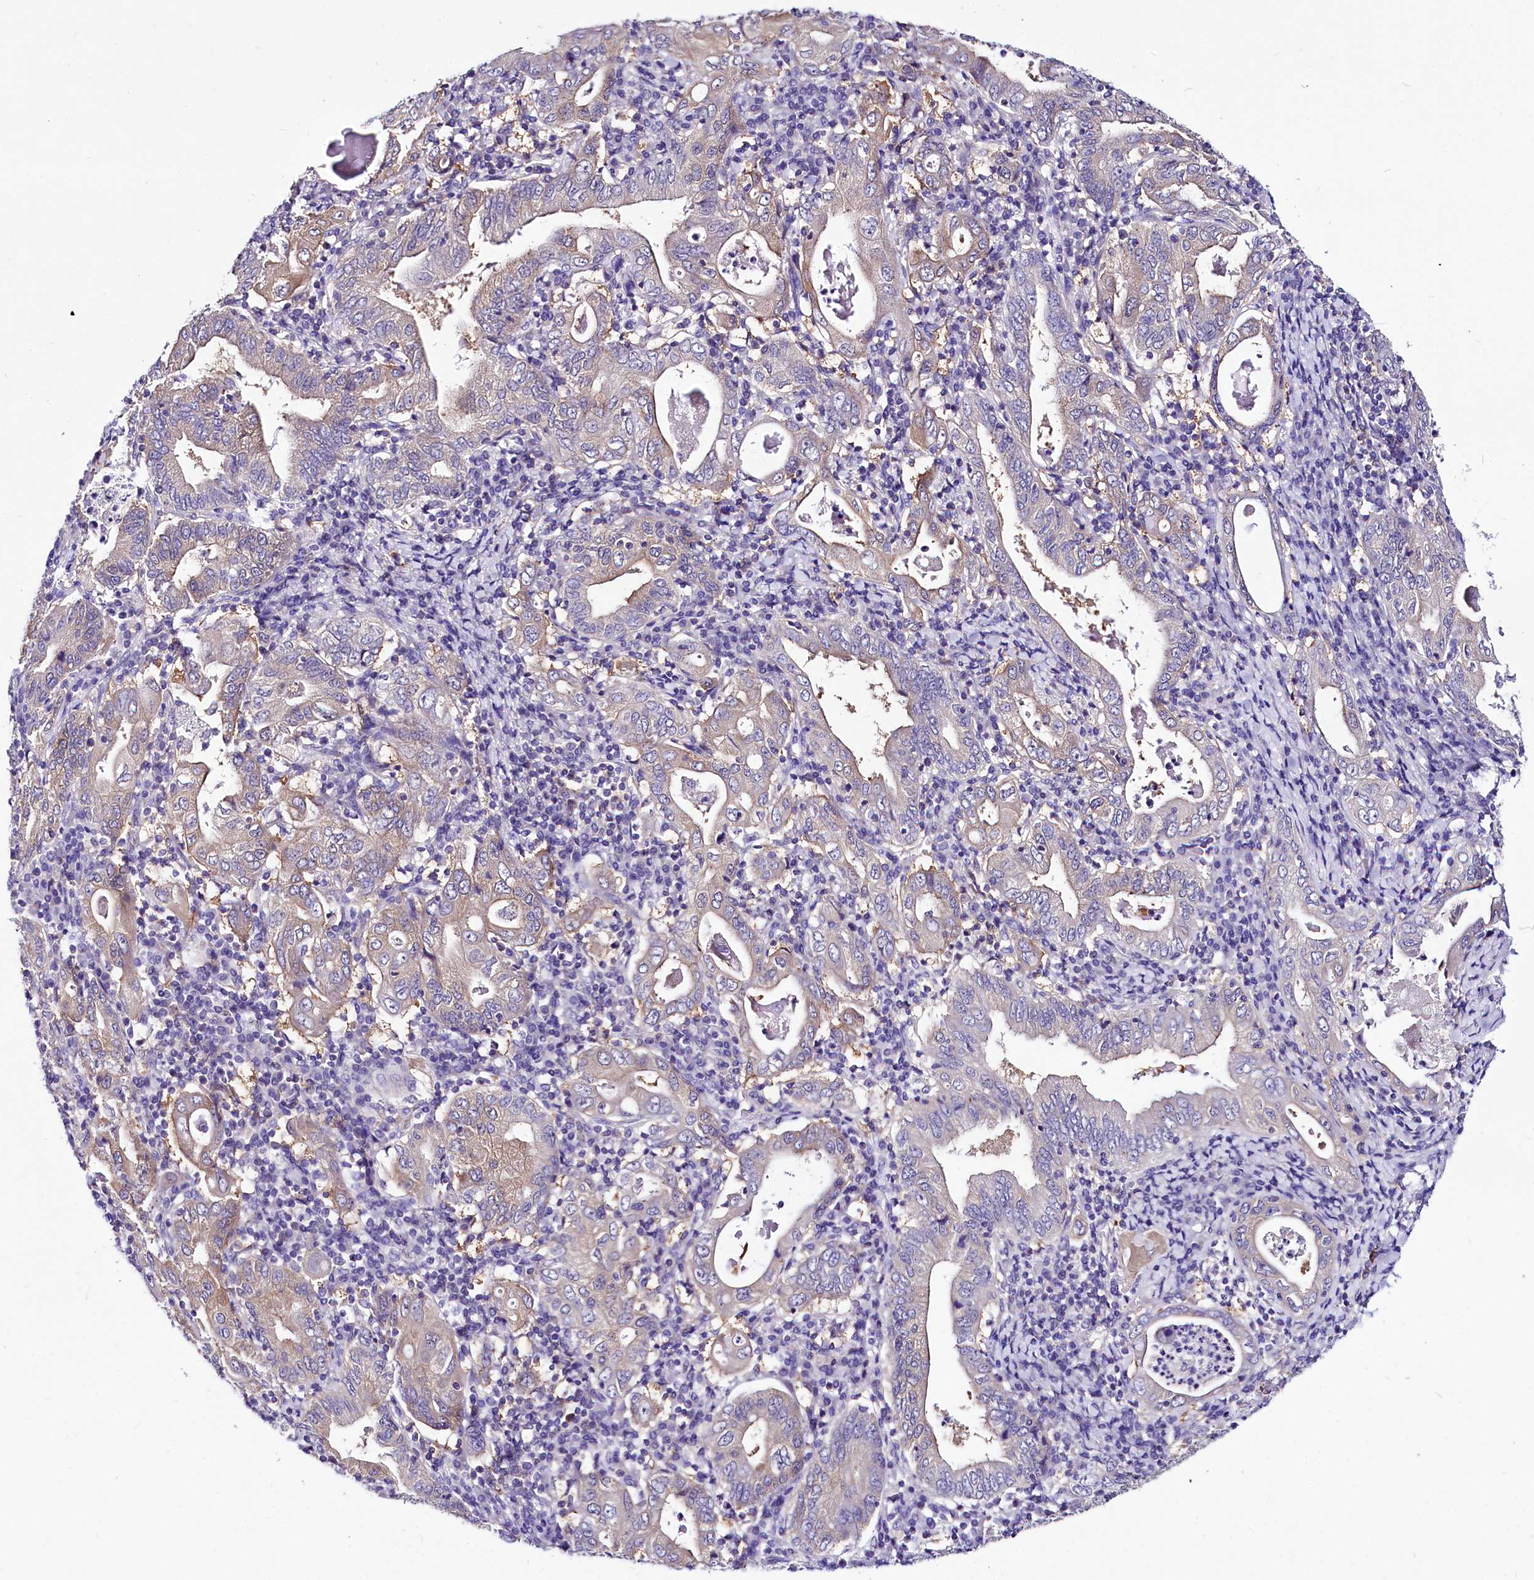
{"staining": {"intensity": "weak", "quantity": "25%-75%", "location": "cytoplasmic/membranous"}, "tissue": "stomach cancer", "cell_type": "Tumor cells", "image_type": "cancer", "snomed": [{"axis": "morphology", "description": "Normal tissue, NOS"}, {"axis": "morphology", "description": "Adenocarcinoma, NOS"}, {"axis": "topography", "description": "Esophagus"}, {"axis": "topography", "description": "Stomach, upper"}, {"axis": "topography", "description": "Peripheral nerve tissue"}], "caption": "Protein staining demonstrates weak cytoplasmic/membranous staining in about 25%-75% of tumor cells in adenocarcinoma (stomach). (DAB (3,3'-diaminobenzidine) IHC, brown staining for protein, blue staining for nuclei).", "gene": "ABHD5", "patient": {"sex": "male", "age": 62}}